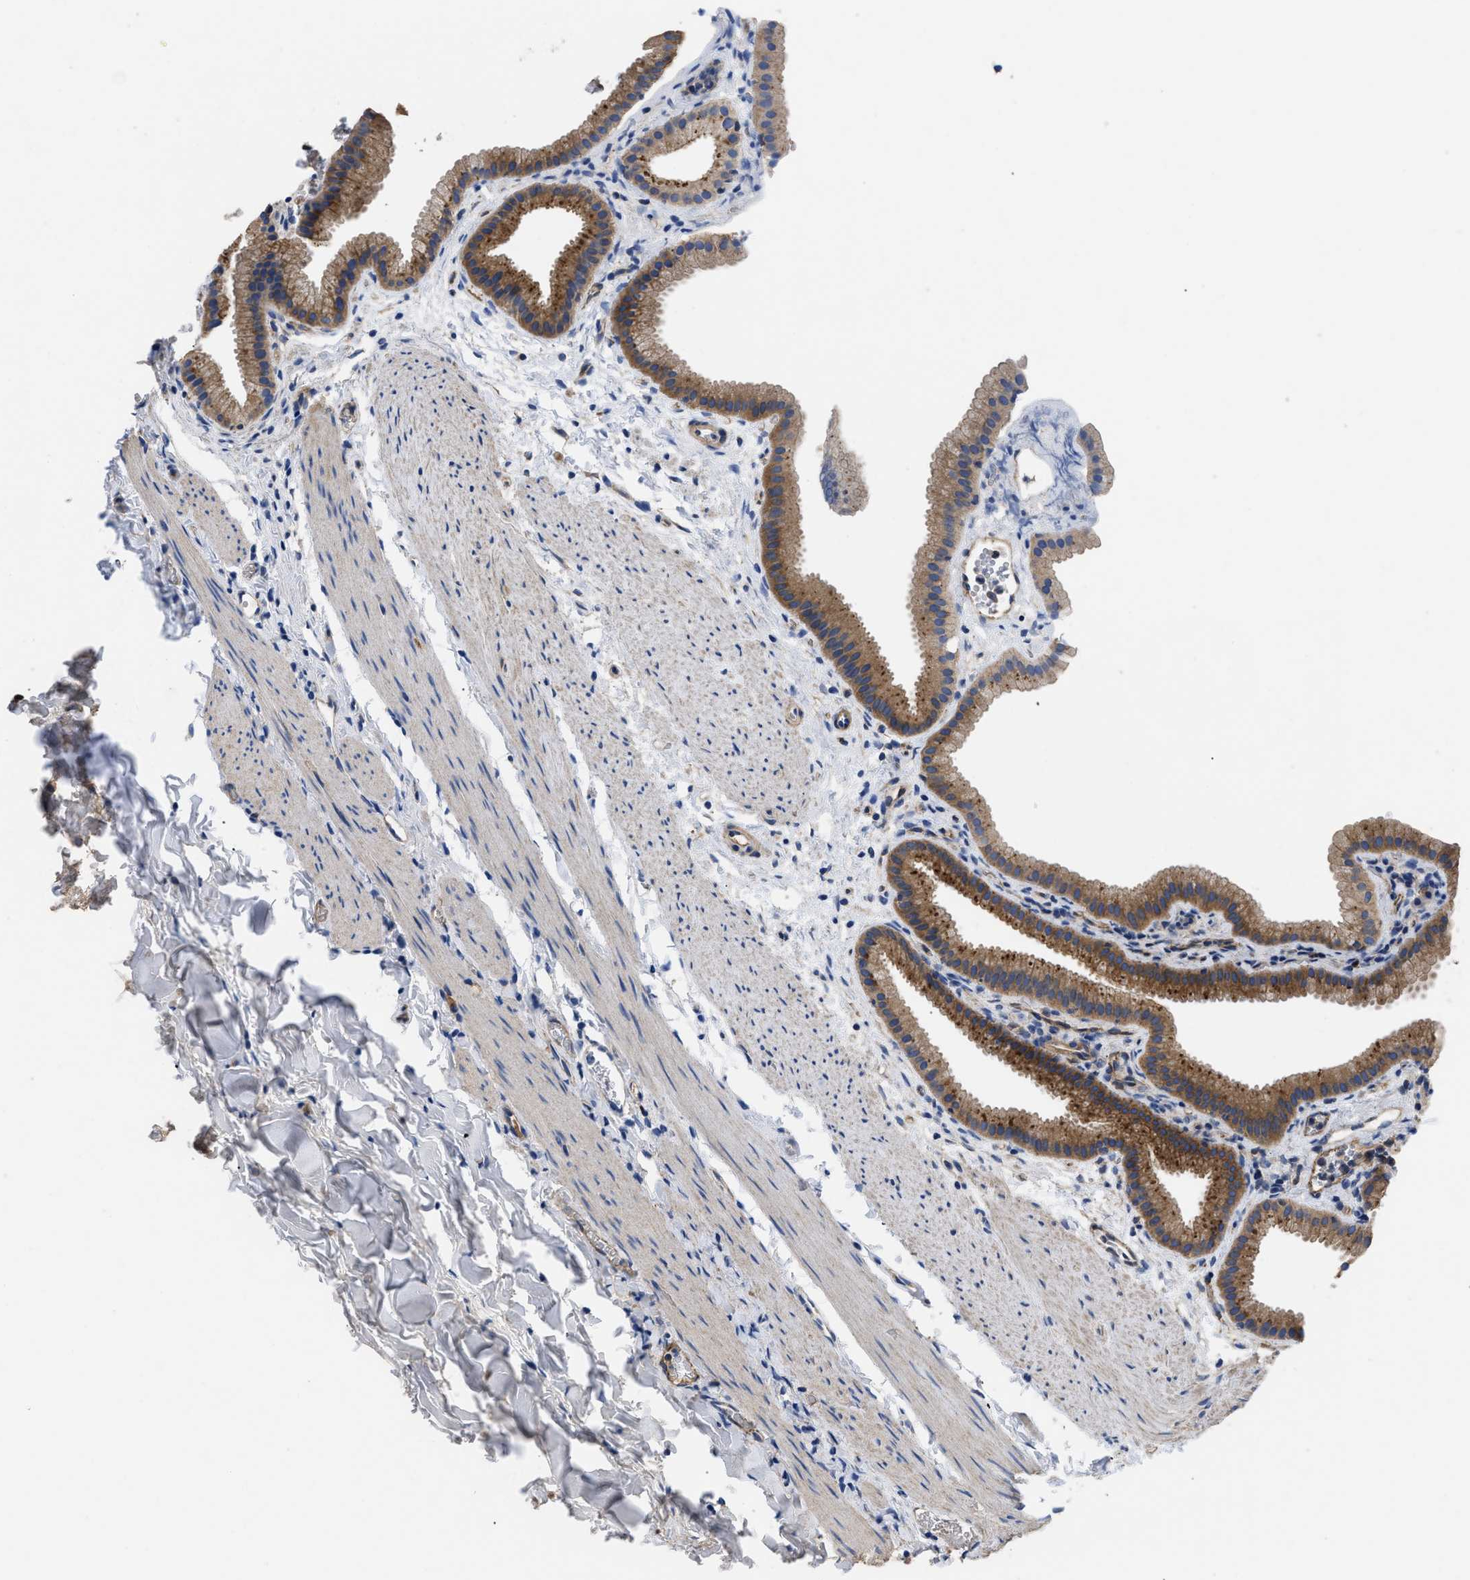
{"staining": {"intensity": "moderate", "quantity": ">75%", "location": "cytoplasmic/membranous"}, "tissue": "gallbladder", "cell_type": "Glandular cells", "image_type": "normal", "snomed": [{"axis": "morphology", "description": "Normal tissue, NOS"}, {"axis": "topography", "description": "Gallbladder"}], "caption": "Brown immunohistochemical staining in benign gallbladder reveals moderate cytoplasmic/membranous expression in about >75% of glandular cells.", "gene": "USP4", "patient": {"sex": "female", "age": 64}}